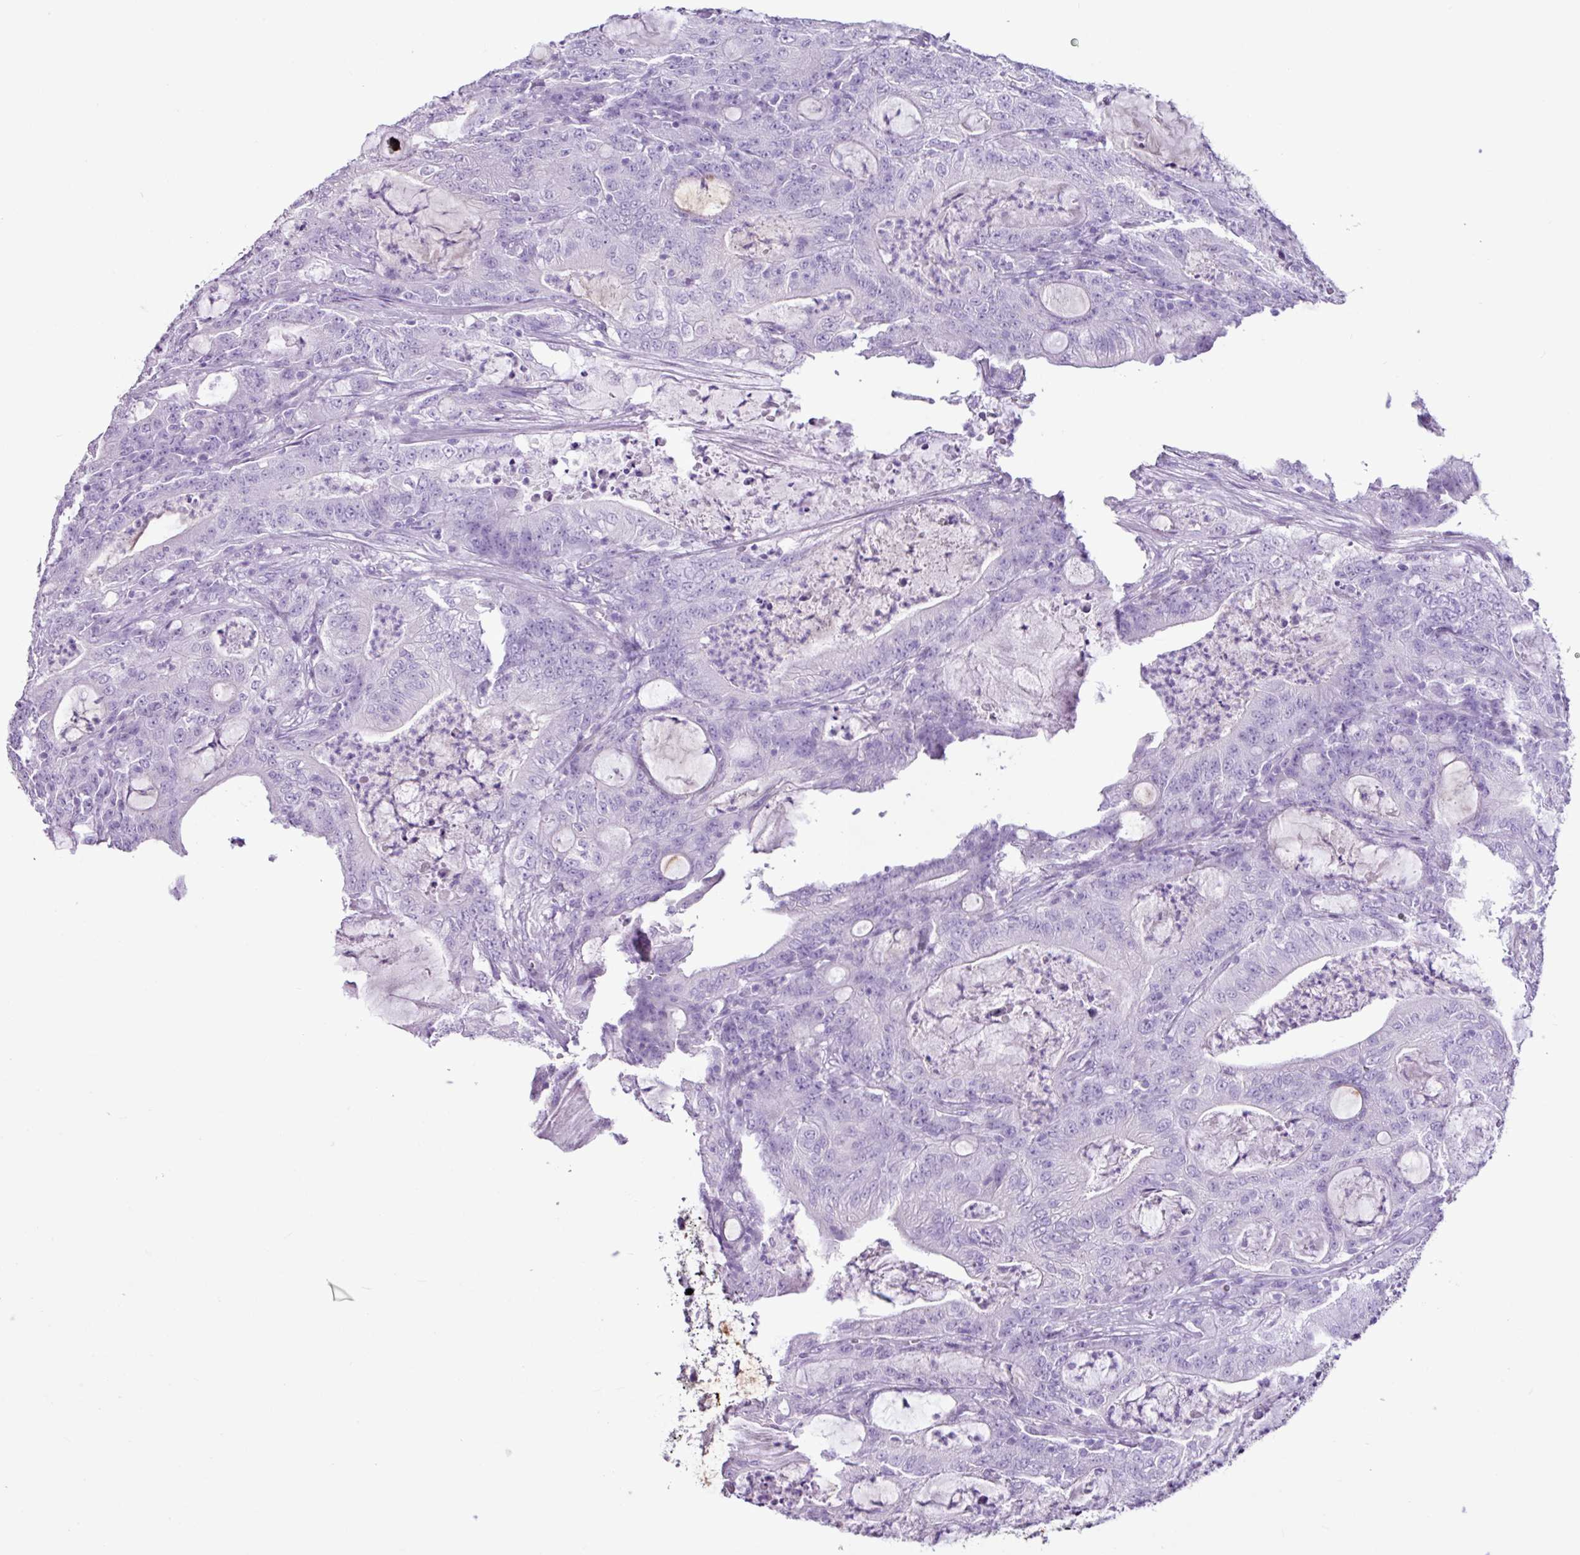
{"staining": {"intensity": "negative", "quantity": "none", "location": "none"}, "tissue": "colorectal cancer", "cell_type": "Tumor cells", "image_type": "cancer", "snomed": [{"axis": "morphology", "description": "Adenocarcinoma, NOS"}, {"axis": "topography", "description": "Colon"}], "caption": "This is a histopathology image of immunohistochemistry (IHC) staining of colorectal adenocarcinoma, which shows no expression in tumor cells.", "gene": "PGR", "patient": {"sex": "male", "age": 83}}